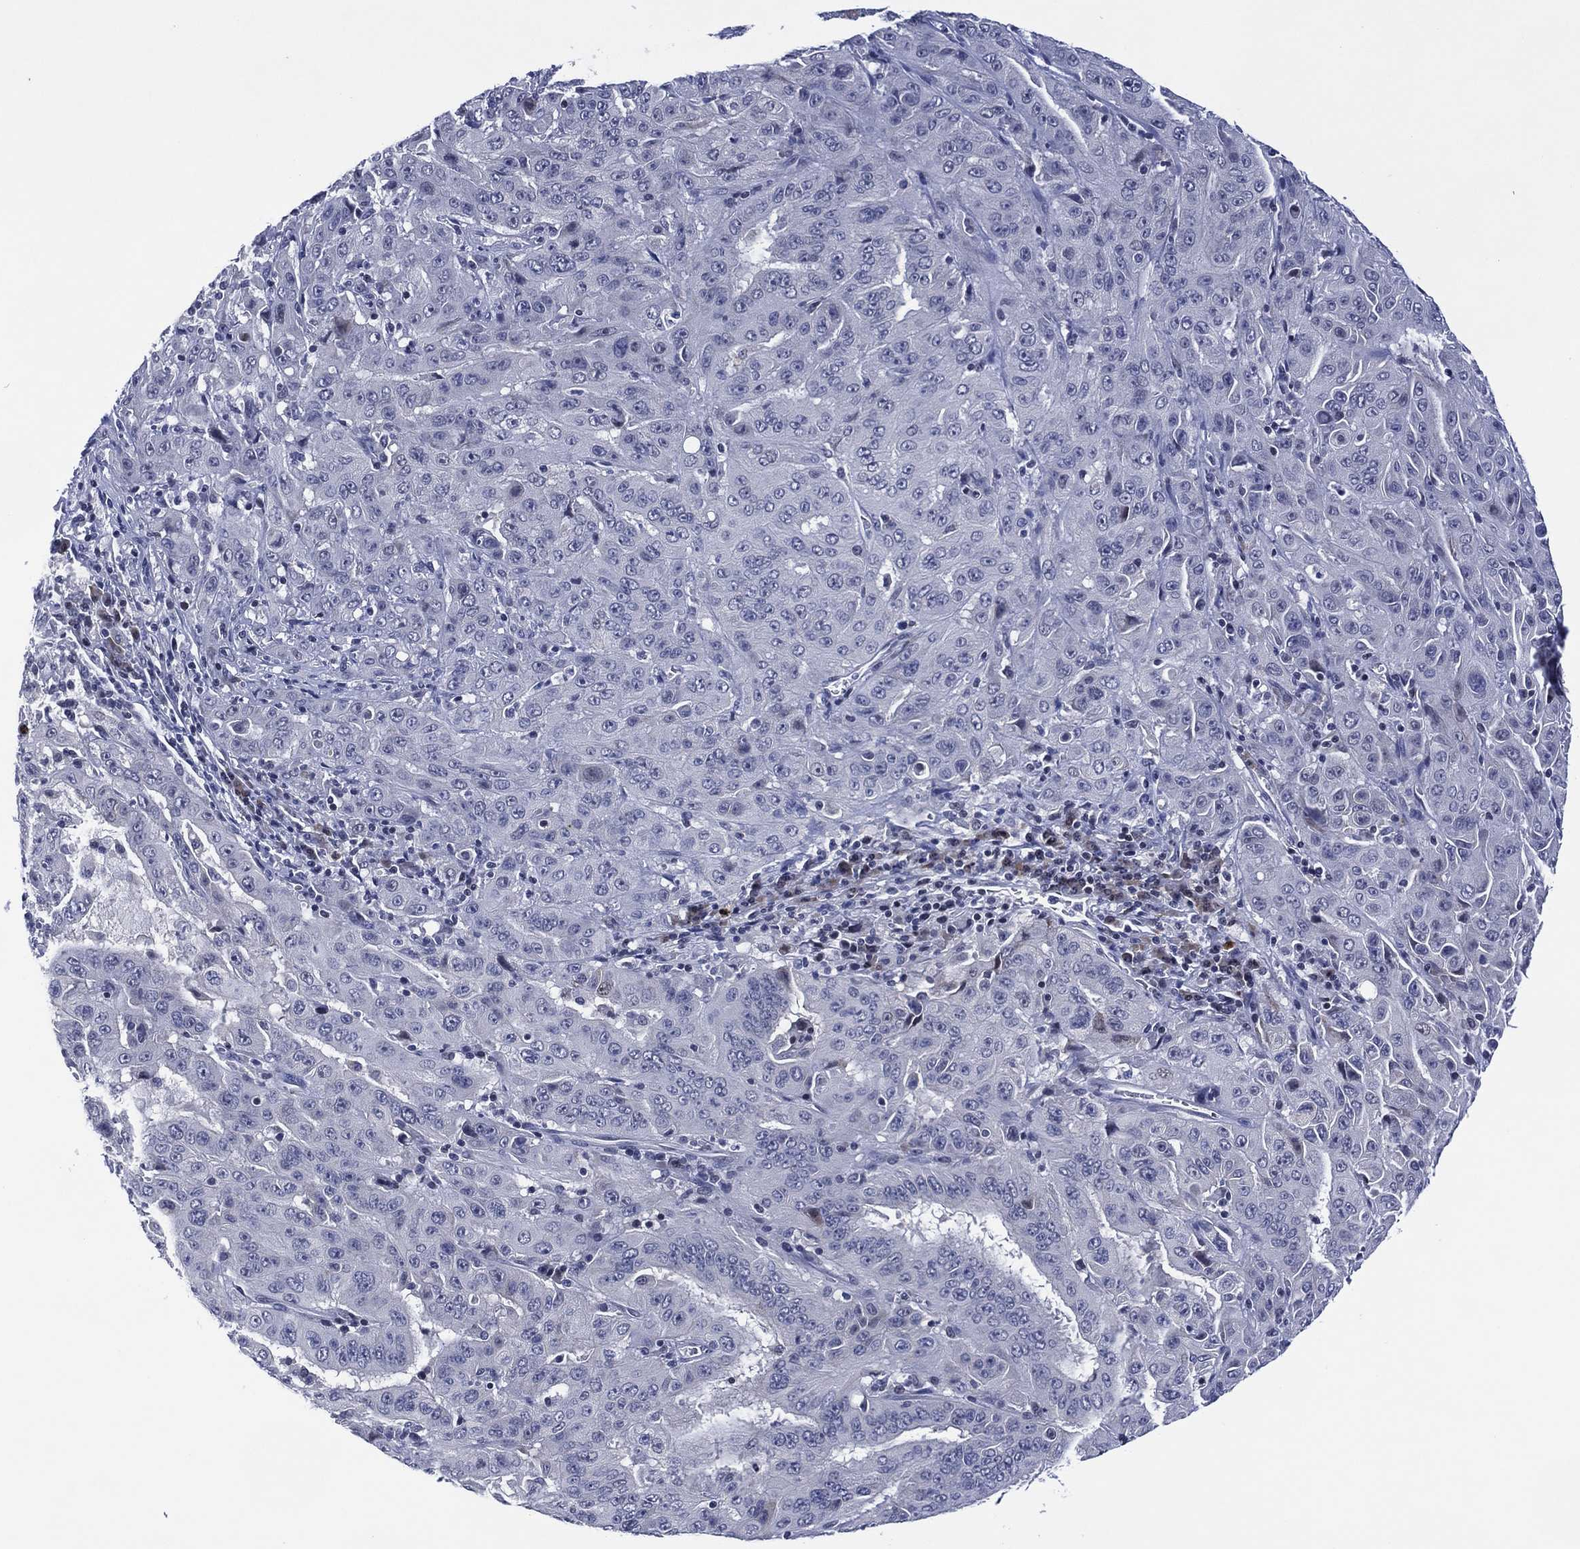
{"staining": {"intensity": "negative", "quantity": "none", "location": "none"}, "tissue": "pancreatic cancer", "cell_type": "Tumor cells", "image_type": "cancer", "snomed": [{"axis": "morphology", "description": "Adenocarcinoma, NOS"}, {"axis": "topography", "description": "Pancreas"}], "caption": "Tumor cells are negative for brown protein staining in adenocarcinoma (pancreatic).", "gene": "USP26", "patient": {"sex": "male", "age": 63}}